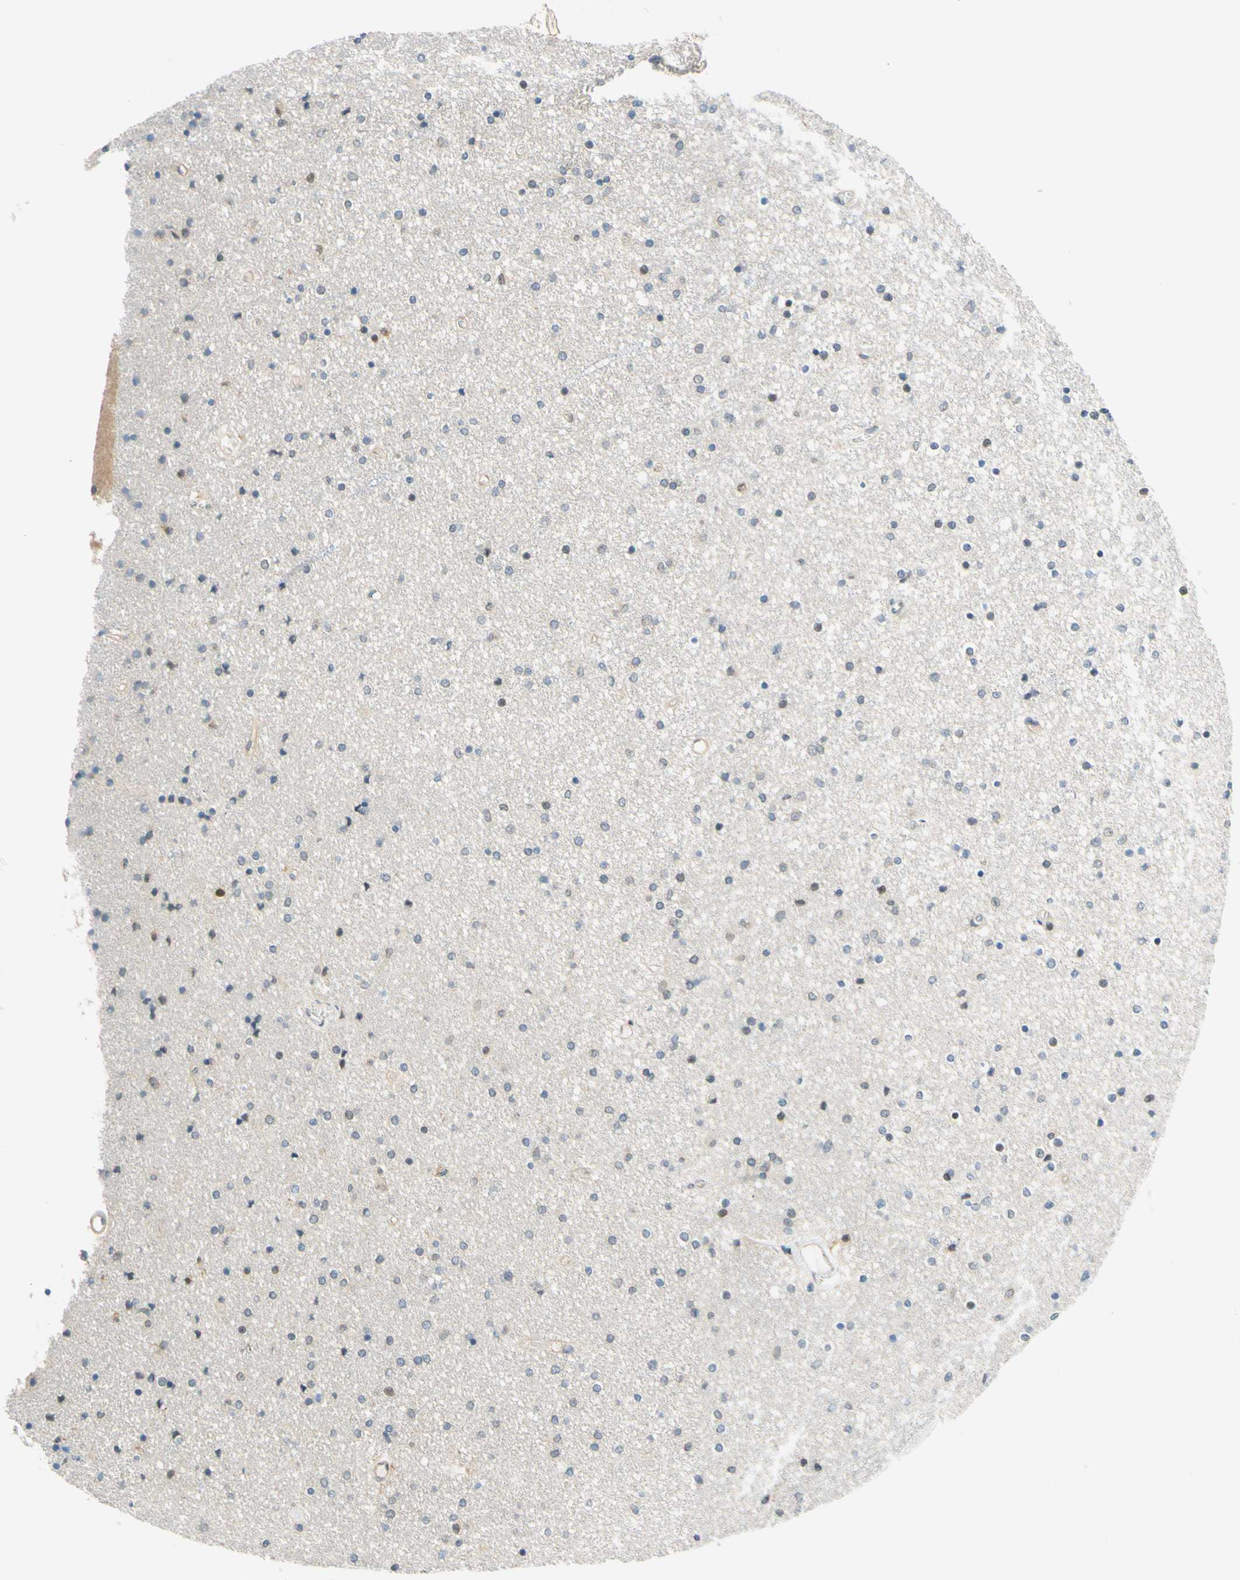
{"staining": {"intensity": "weak", "quantity": "<25%", "location": "nuclear"}, "tissue": "caudate", "cell_type": "Glial cells", "image_type": "normal", "snomed": [{"axis": "morphology", "description": "Normal tissue, NOS"}, {"axis": "topography", "description": "Lateral ventricle wall"}], "caption": "This is an immunohistochemistry micrograph of normal human caudate. There is no expression in glial cells.", "gene": "C2CD2L", "patient": {"sex": "female", "age": 54}}